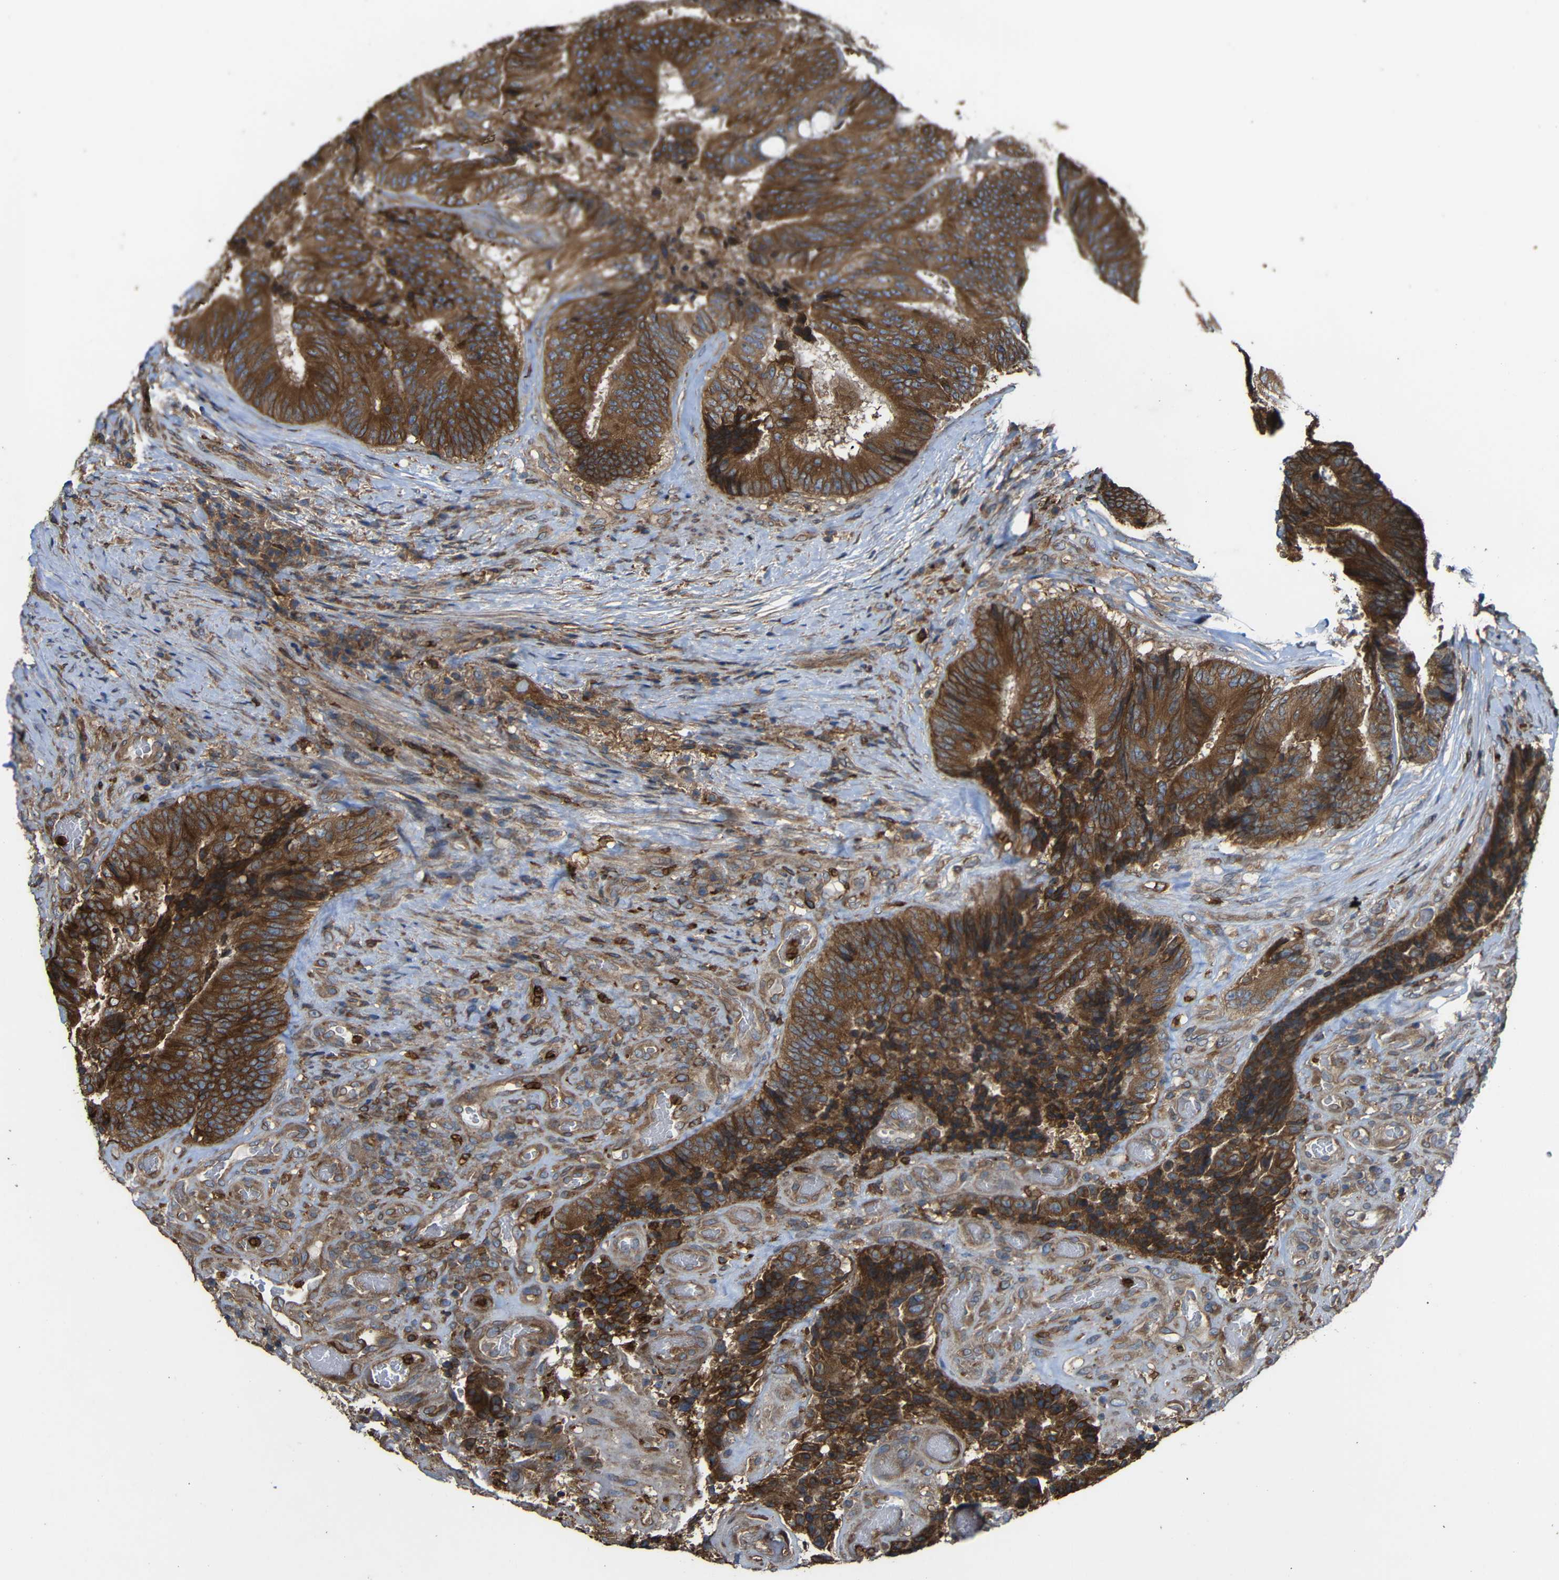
{"staining": {"intensity": "strong", "quantity": ">75%", "location": "cytoplasmic/membranous"}, "tissue": "colorectal cancer", "cell_type": "Tumor cells", "image_type": "cancer", "snomed": [{"axis": "morphology", "description": "Adenocarcinoma, NOS"}, {"axis": "topography", "description": "Rectum"}], "caption": "Tumor cells display high levels of strong cytoplasmic/membranous positivity in about >75% of cells in human colorectal cancer (adenocarcinoma). Using DAB (3,3'-diaminobenzidine) (brown) and hematoxylin (blue) stains, captured at high magnification using brightfield microscopy.", "gene": "TREM2", "patient": {"sex": "male", "age": 72}}